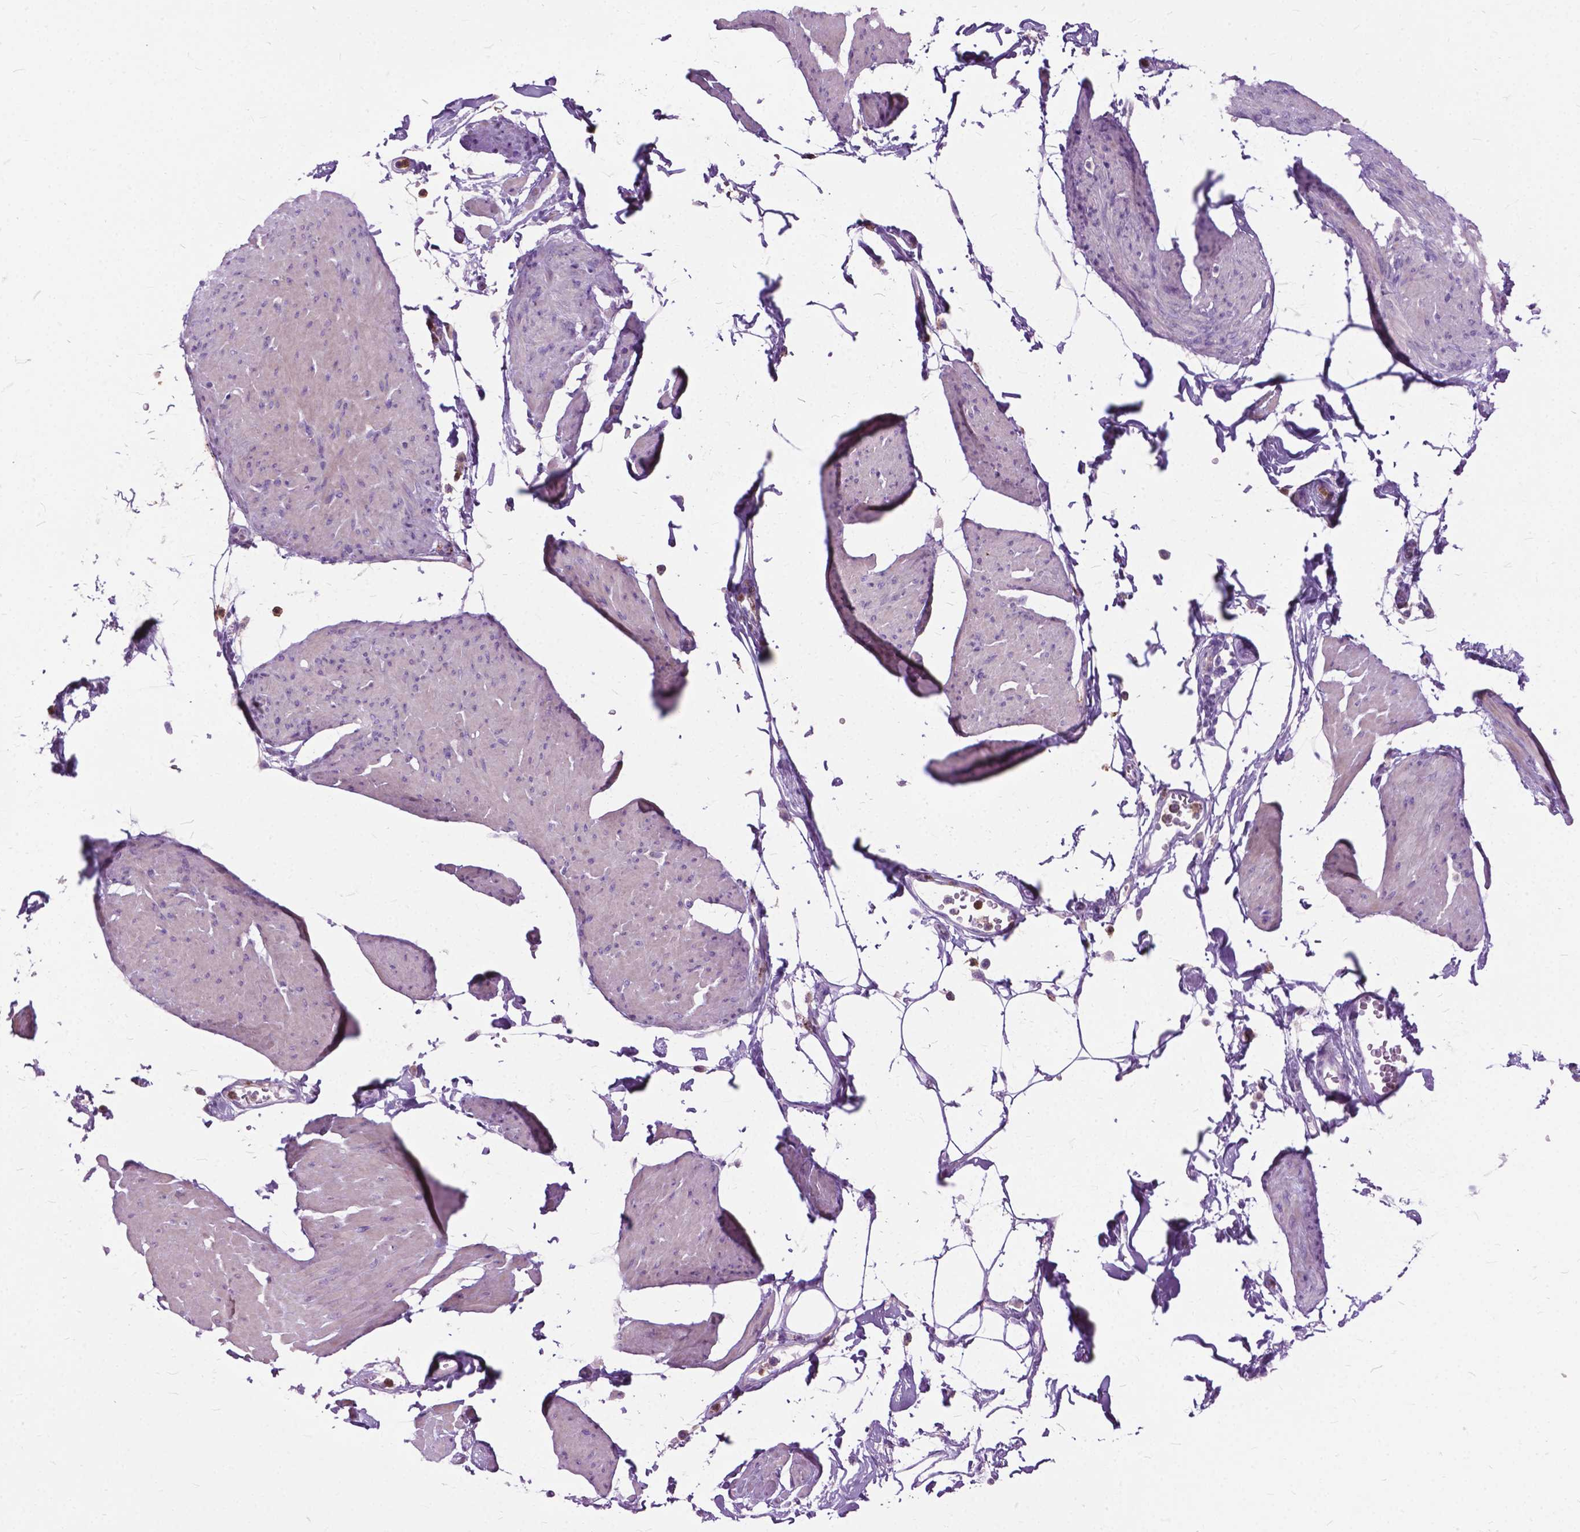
{"staining": {"intensity": "negative", "quantity": "none", "location": "none"}, "tissue": "smooth muscle", "cell_type": "Smooth muscle cells", "image_type": "normal", "snomed": [{"axis": "morphology", "description": "Normal tissue, NOS"}, {"axis": "topography", "description": "Adipose tissue"}, {"axis": "topography", "description": "Smooth muscle"}, {"axis": "topography", "description": "Peripheral nerve tissue"}], "caption": "Immunohistochemistry photomicrograph of benign smooth muscle: smooth muscle stained with DAB reveals no significant protein positivity in smooth muscle cells.", "gene": "PRR35", "patient": {"sex": "male", "age": 83}}